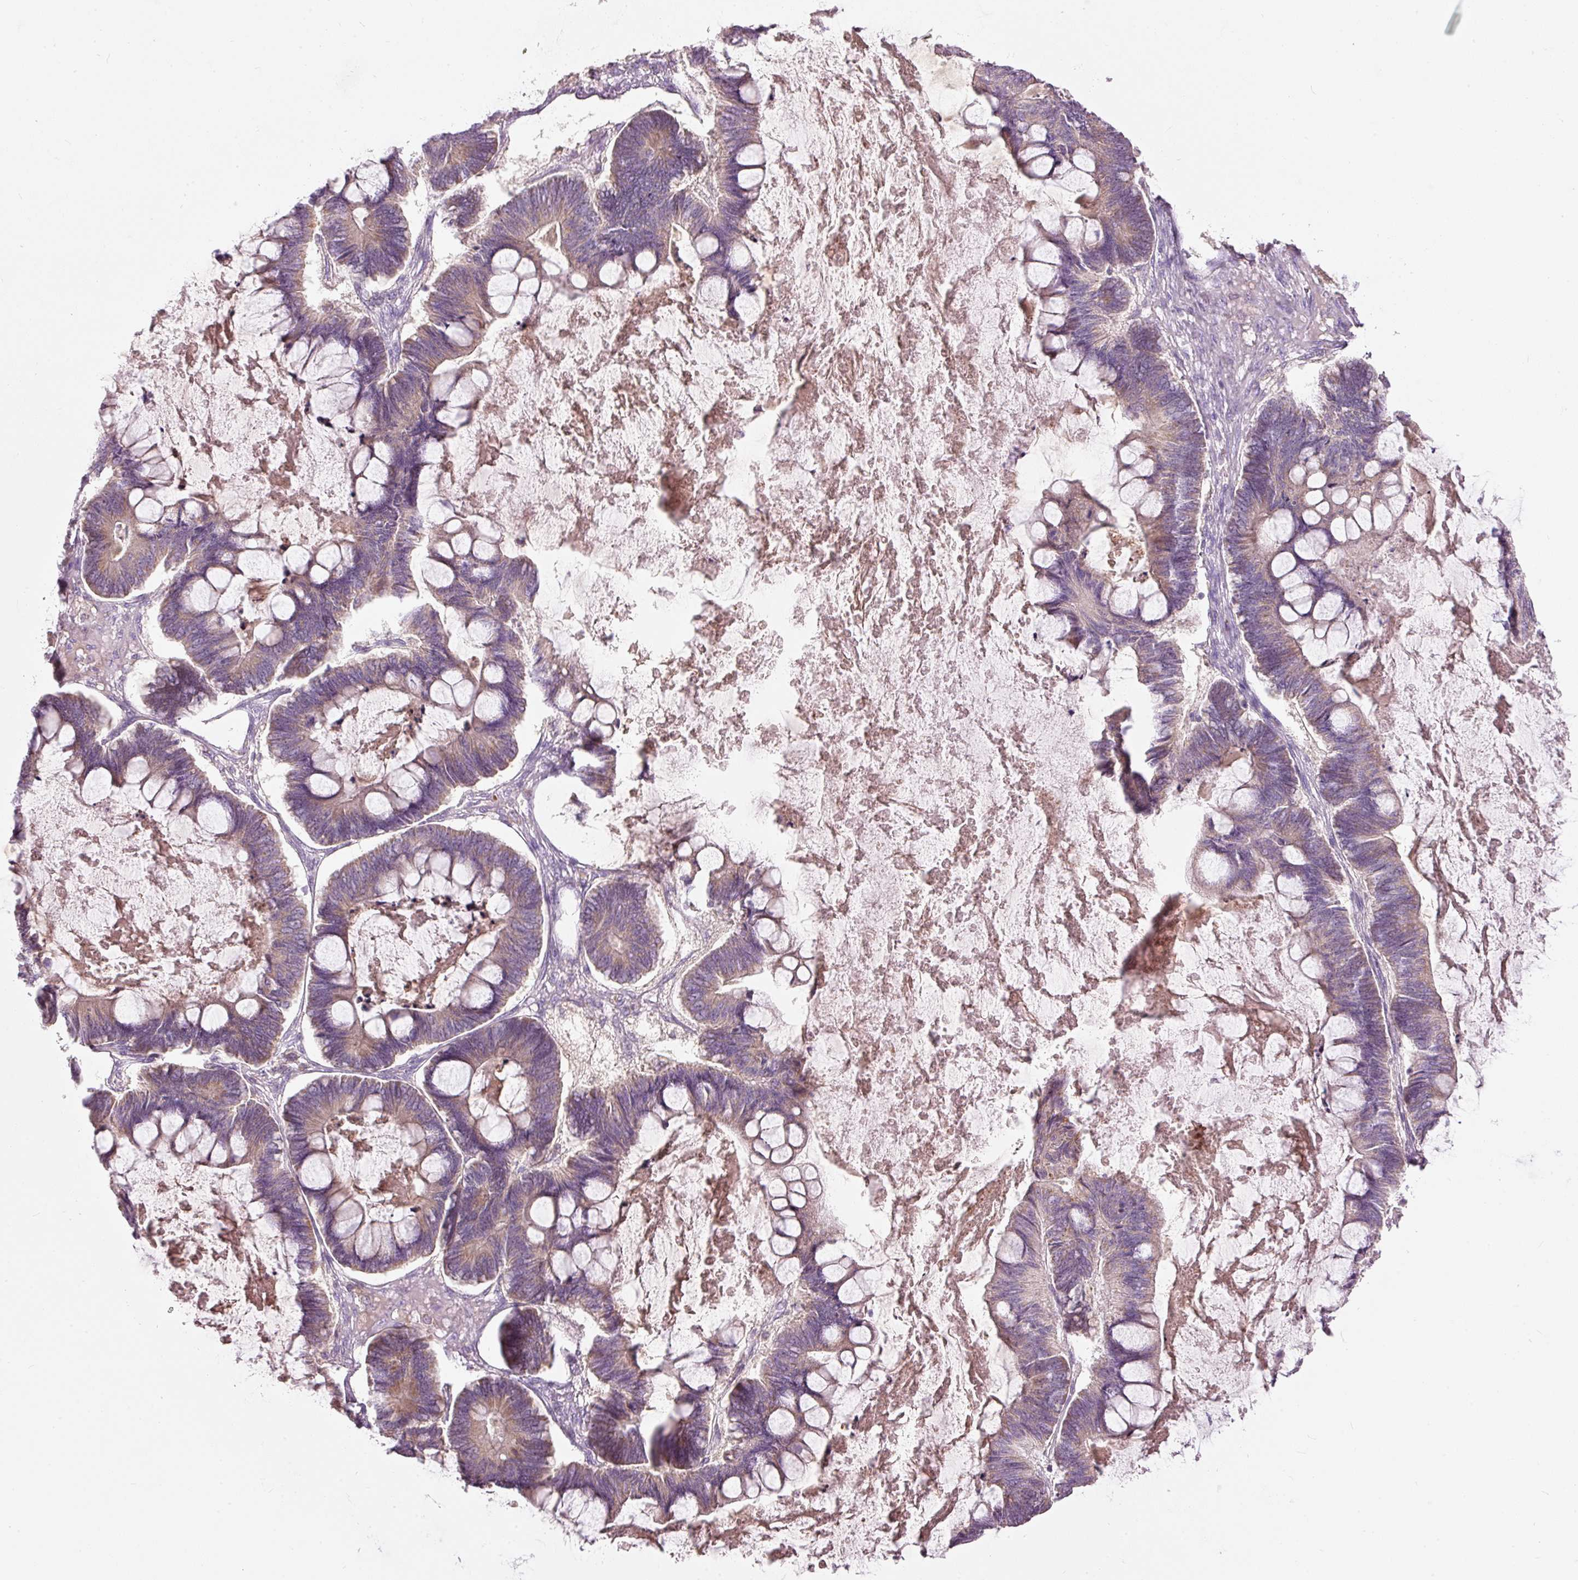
{"staining": {"intensity": "weak", "quantity": "<25%", "location": "cytoplasmic/membranous"}, "tissue": "ovarian cancer", "cell_type": "Tumor cells", "image_type": "cancer", "snomed": [{"axis": "morphology", "description": "Cystadenocarcinoma, mucinous, NOS"}, {"axis": "topography", "description": "Ovary"}], "caption": "Tumor cells are negative for protein expression in human ovarian cancer (mucinous cystadenocarcinoma).", "gene": "KLHL21", "patient": {"sex": "female", "age": 61}}